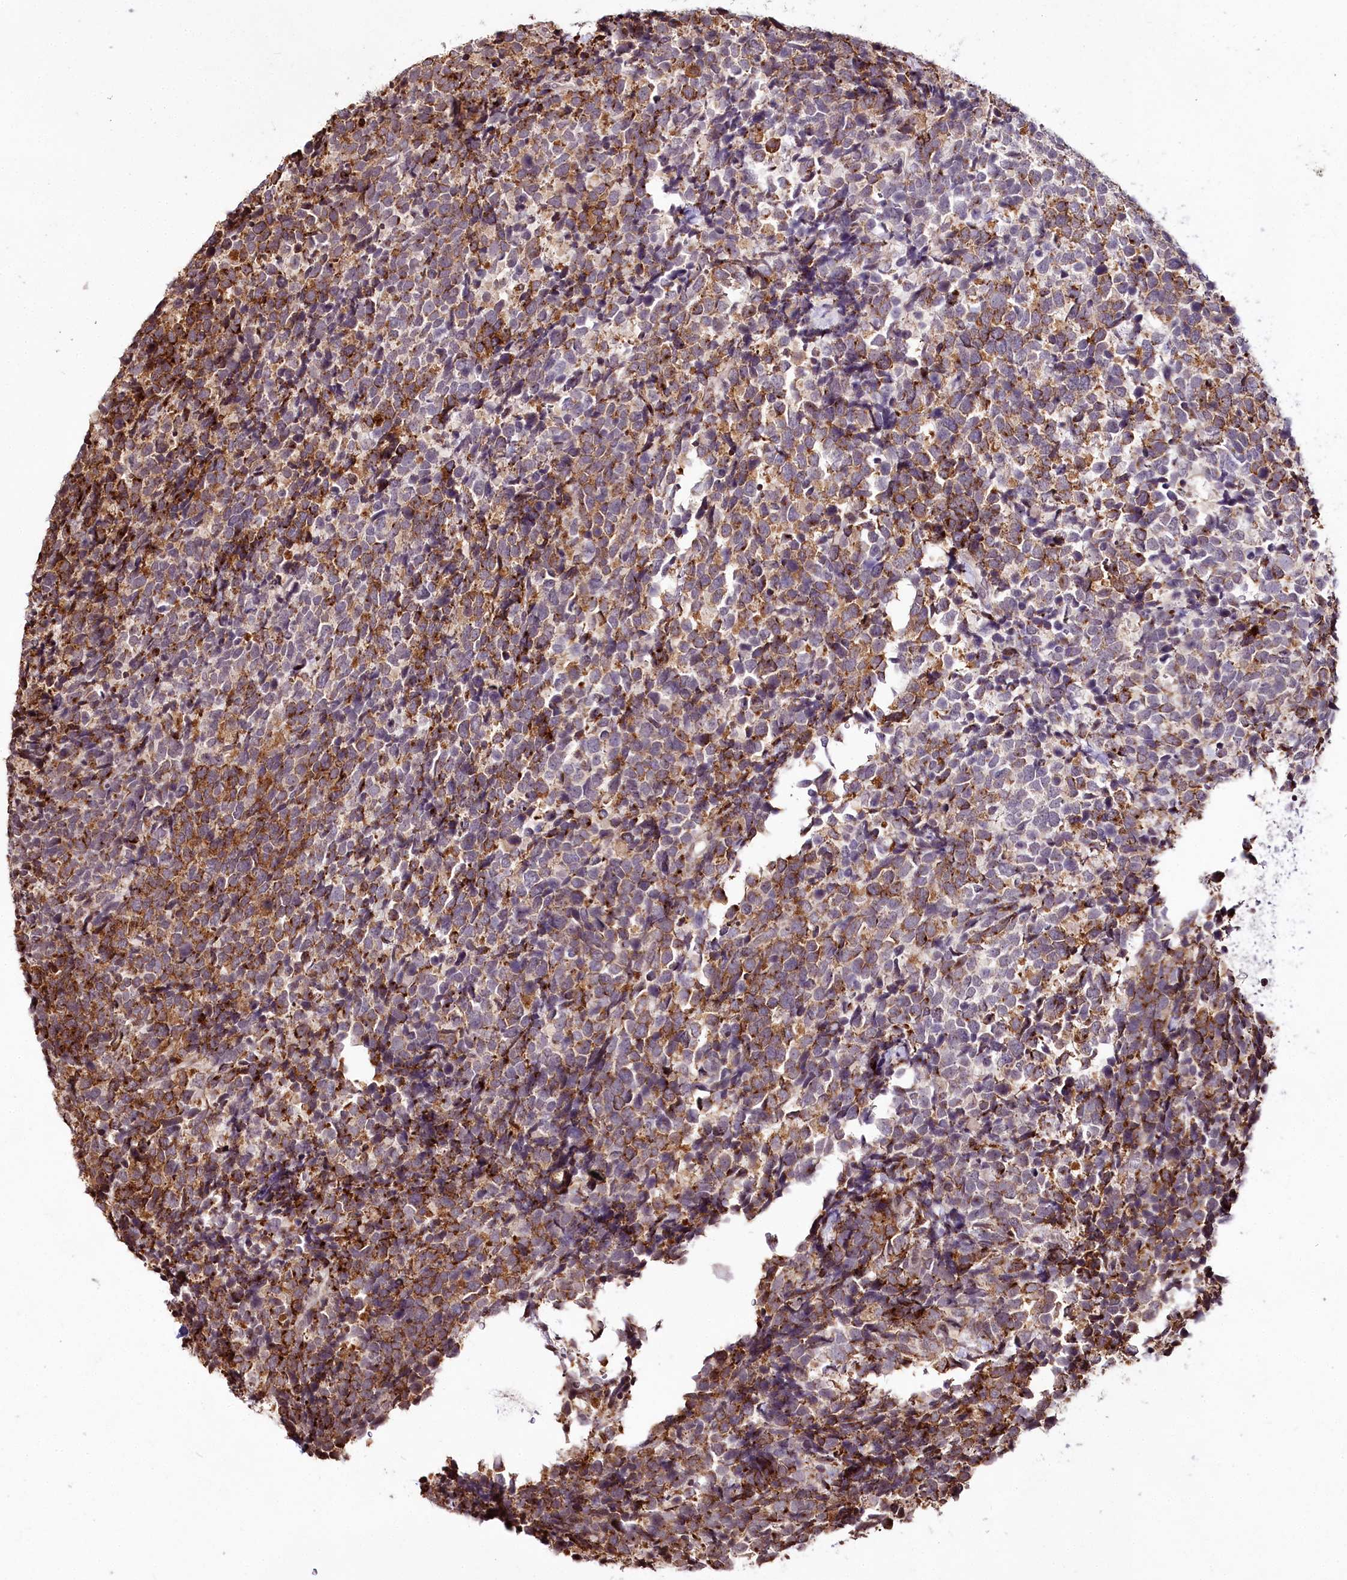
{"staining": {"intensity": "strong", "quantity": "25%-75%", "location": "cytoplasmic/membranous"}, "tissue": "urothelial cancer", "cell_type": "Tumor cells", "image_type": "cancer", "snomed": [{"axis": "morphology", "description": "Urothelial carcinoma, High grade"}, {"axis": "topography", "description": "Urinary bladder"}], "caption": "High-magnification brightfield microscopy of urothelial cancer stained with DAB (3,3'-diaminobenzidine) (brown) and counterstained with hematoxylin (blue). tumor cells exhibit strong cytoplasmic/membranous positivity is identified in about25%-75% of cells. The protein is shown in brown color, while the nuclei are stained blue.", "gene": "HOXC8", "patient": {"sex": "female", "age": 82}}